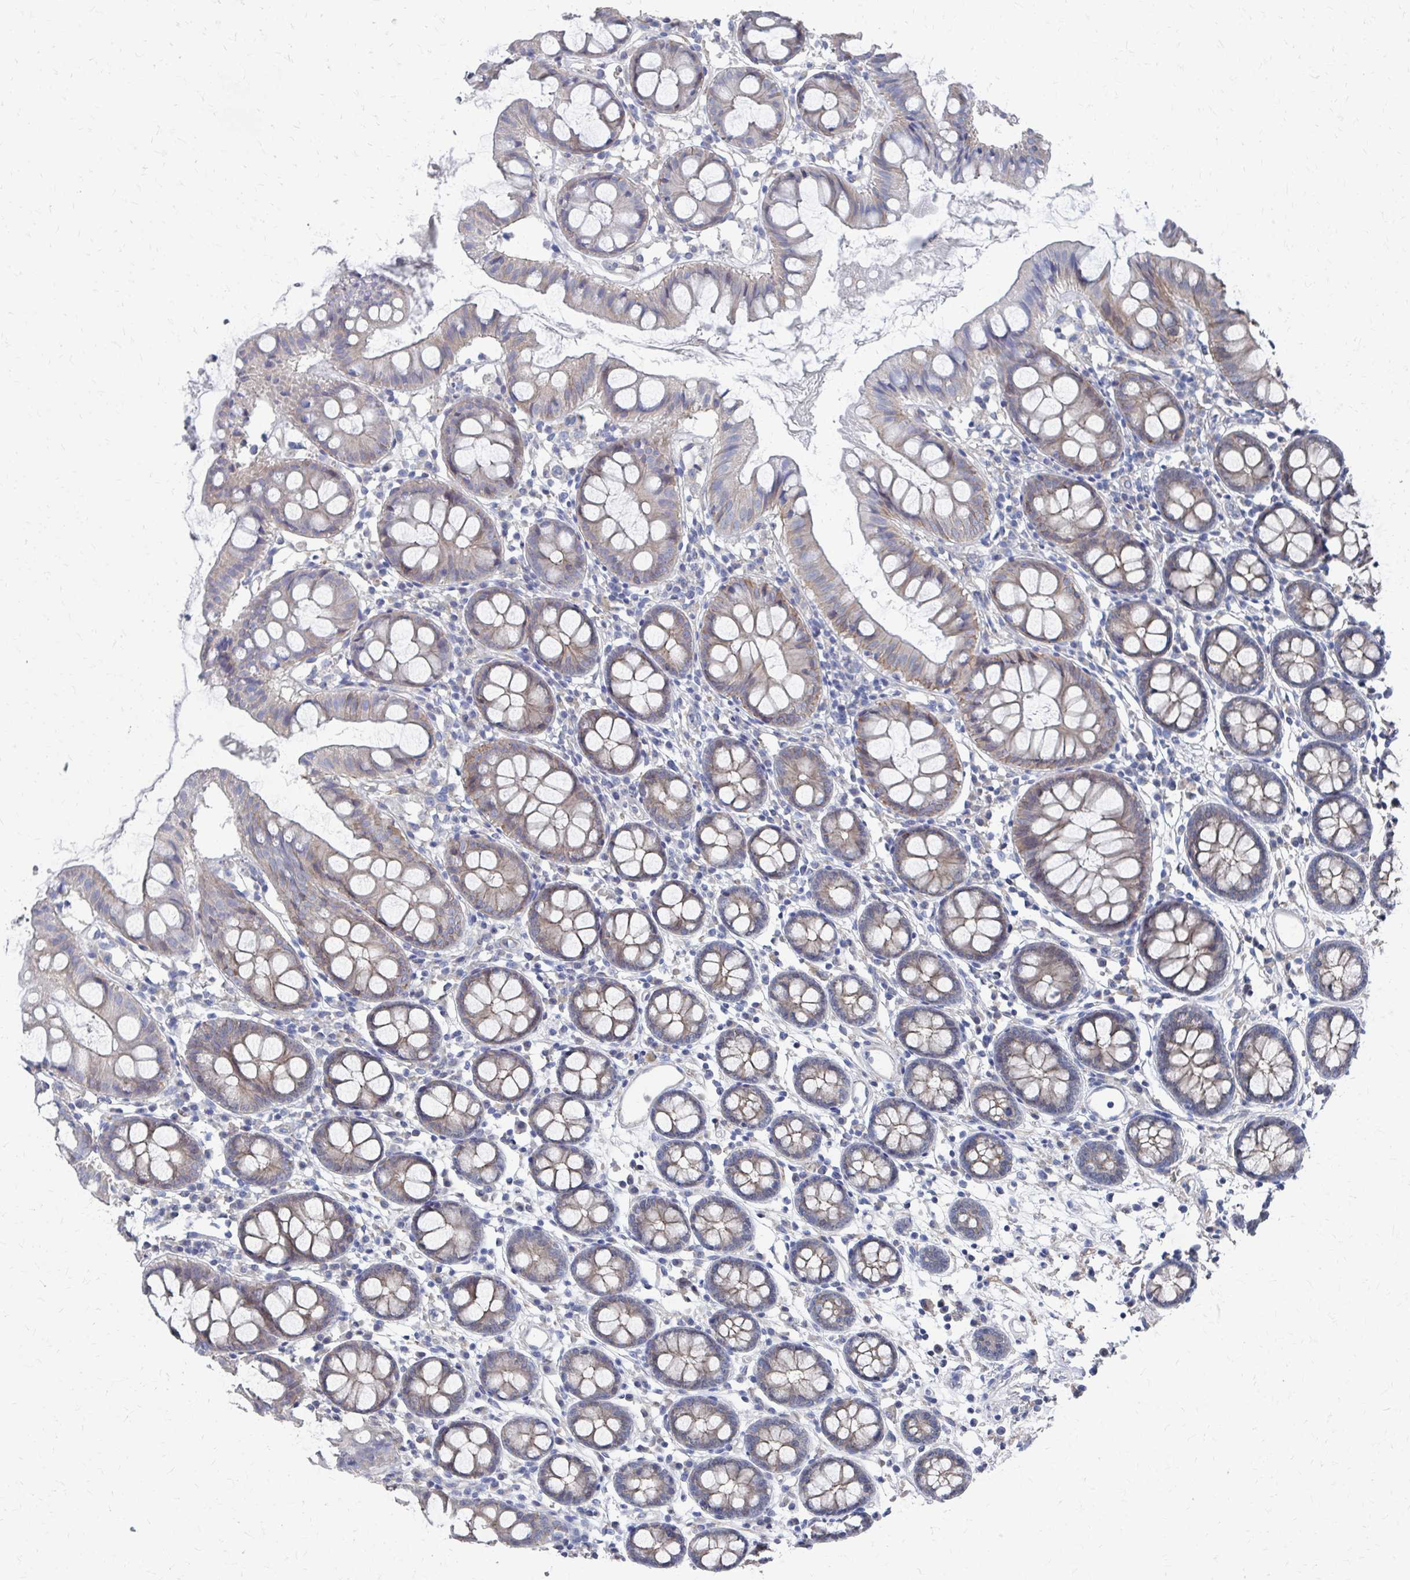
{"staining": {"intensity": "negative", "quantity": "none", "location": "none"}, "tissue": "colon", "cell_type": "Endothelial cells", "image_type": "normal", "snomed": [{"axis": "morphology", "description": "Normal tissue, NOS"}, {"axis": "topography", "description": "Colon"}], "caption": "Immunohistochemistry (IHC) image of normal colon: human colon stained with DAB demonstrates no significant protein expression in endothelial cells. (DAB (3,3'-diaminobenzidine) immunohistochemistry, high magnification).", "gene": "PLEKHG7", "patient": {"sex": "female", "age": 84}}